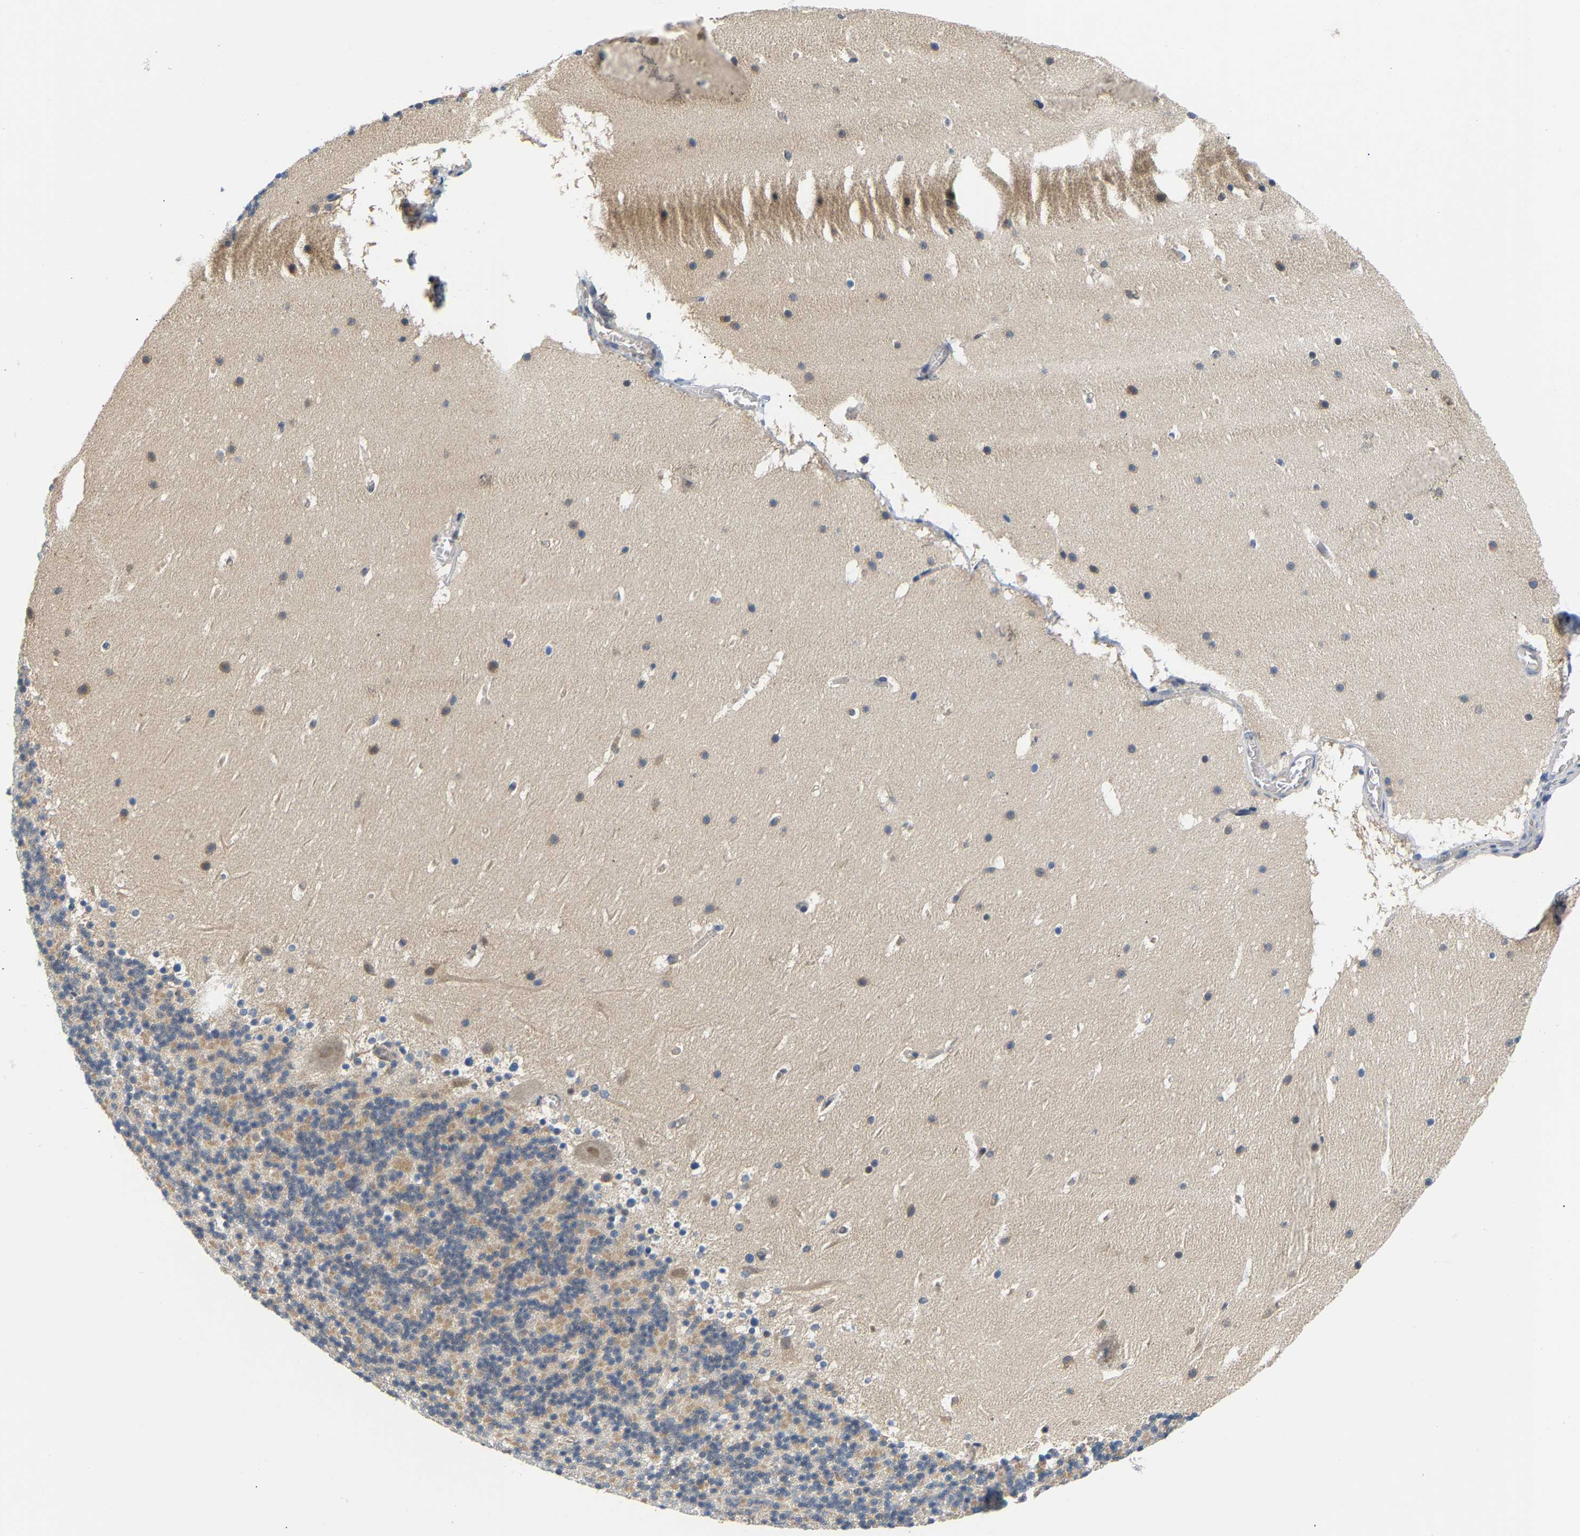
{"staining": {"intensity": "weak", "quantity": "<25%", "location": "cytoplasmic/membranous"}, "tissue": "cerebellum", "cell_type": "Cells in granular layer", "image_type": "normal", "snomed": [{"axis": "morphology", "description": "Normal tissue, NOS"}, {"axis": "topography", "description": "Cerebellum"}], "caption": "The IHC micrograph has no significant expression in cells in granular layer of cerebellum. (Brightfield microscopy of DAB immunohistochemistry at high magnification).", "gene": "ARHGEF12", "patient": {"sex": "male", "age": 45}}